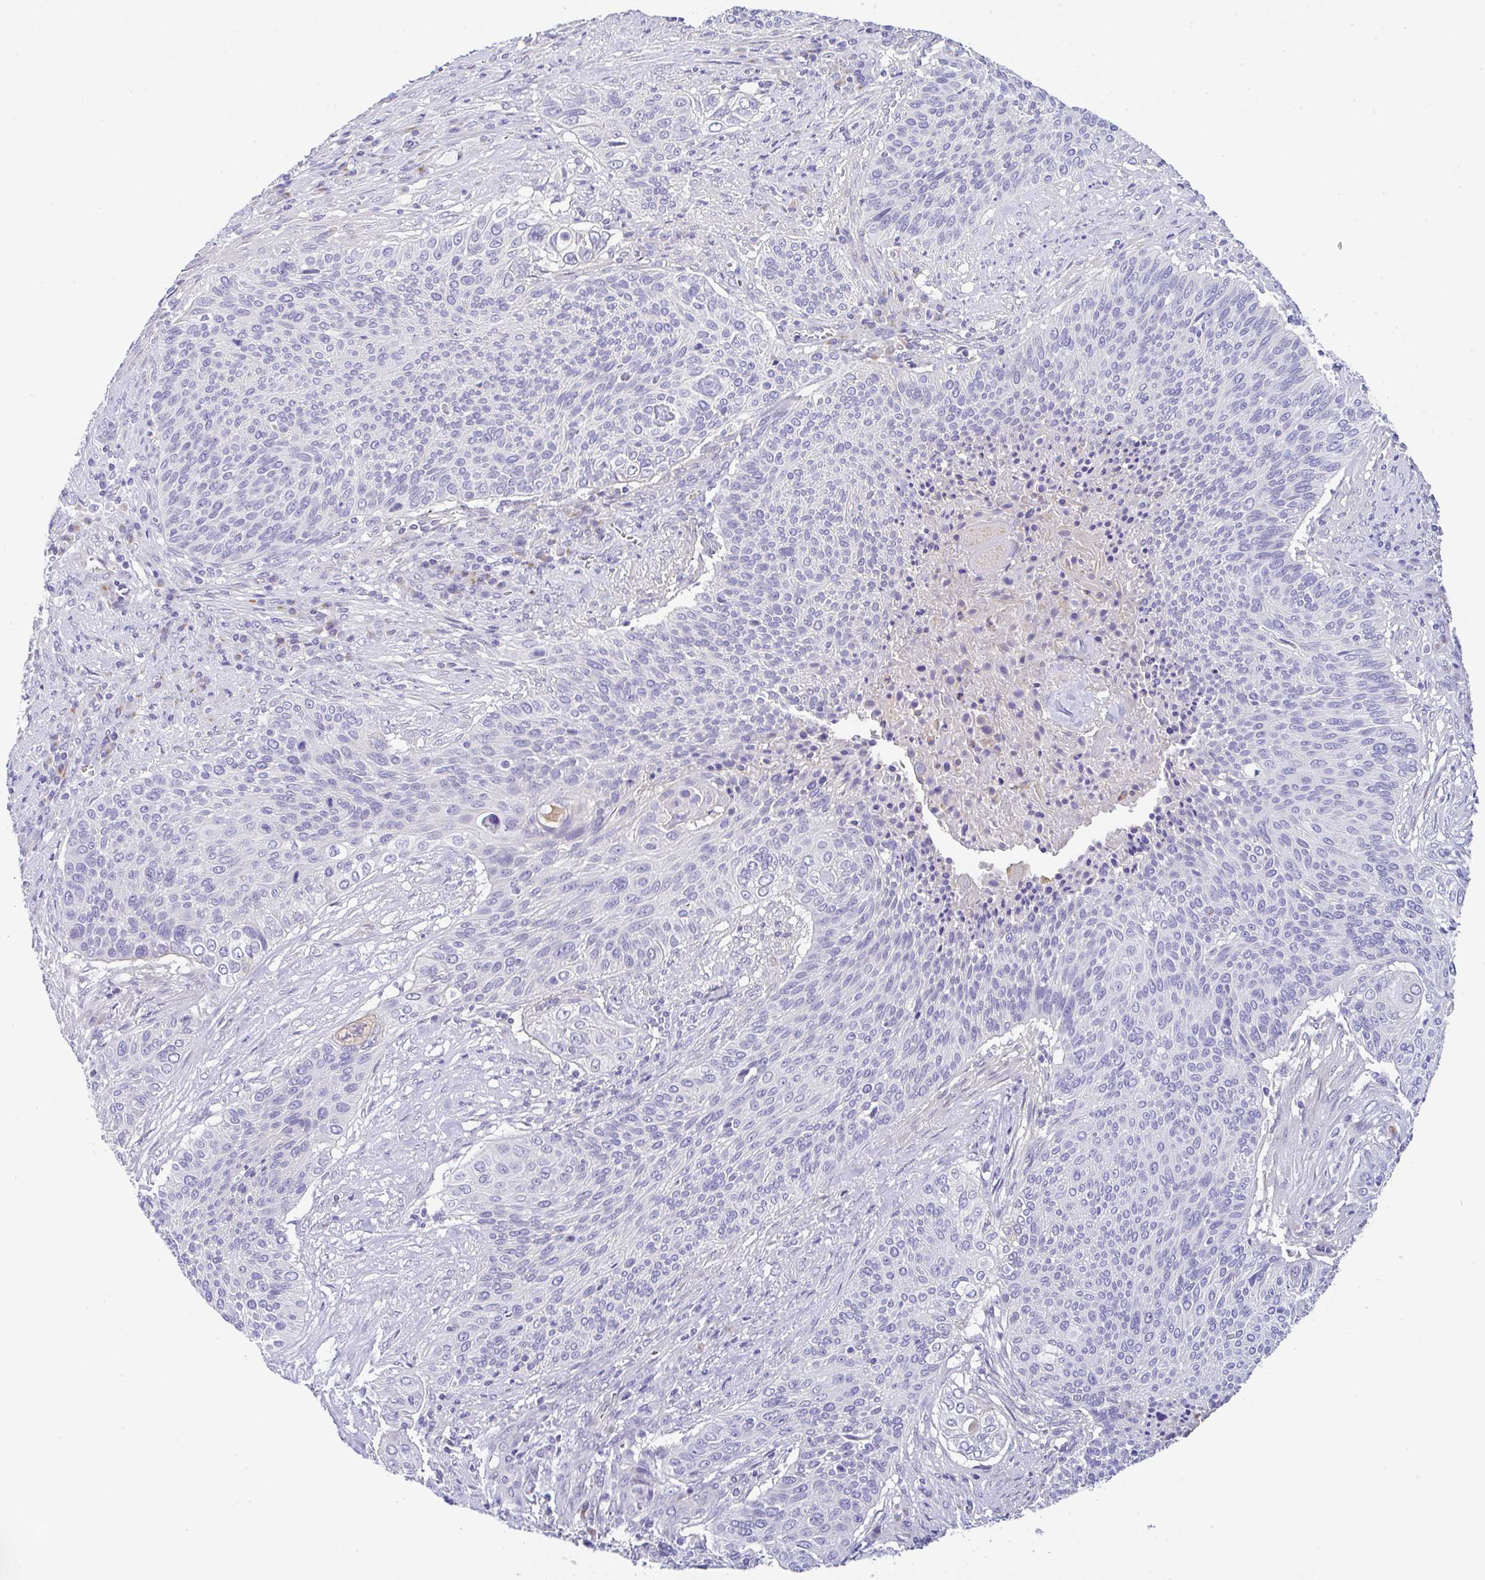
{"staining": {"intensity": "negative", "quantity": "none", "location": "none"}, "tissue": "cervical cancer", "cell_type": "Tumor cells", "image_type": "cancer", "snomed": [{"axis": "morphology", "description": "Squamous cell carcinoma, NOS"}, {"axis": "topography", "description": "Cervix"}], "caption": "DAB immunohistochemical staining of squamous cell carcinoma (cervical) shows no significant expression in tumor cells.", "gene": "SERPINE3", "patient": {"sex": "female", "age": 31}}